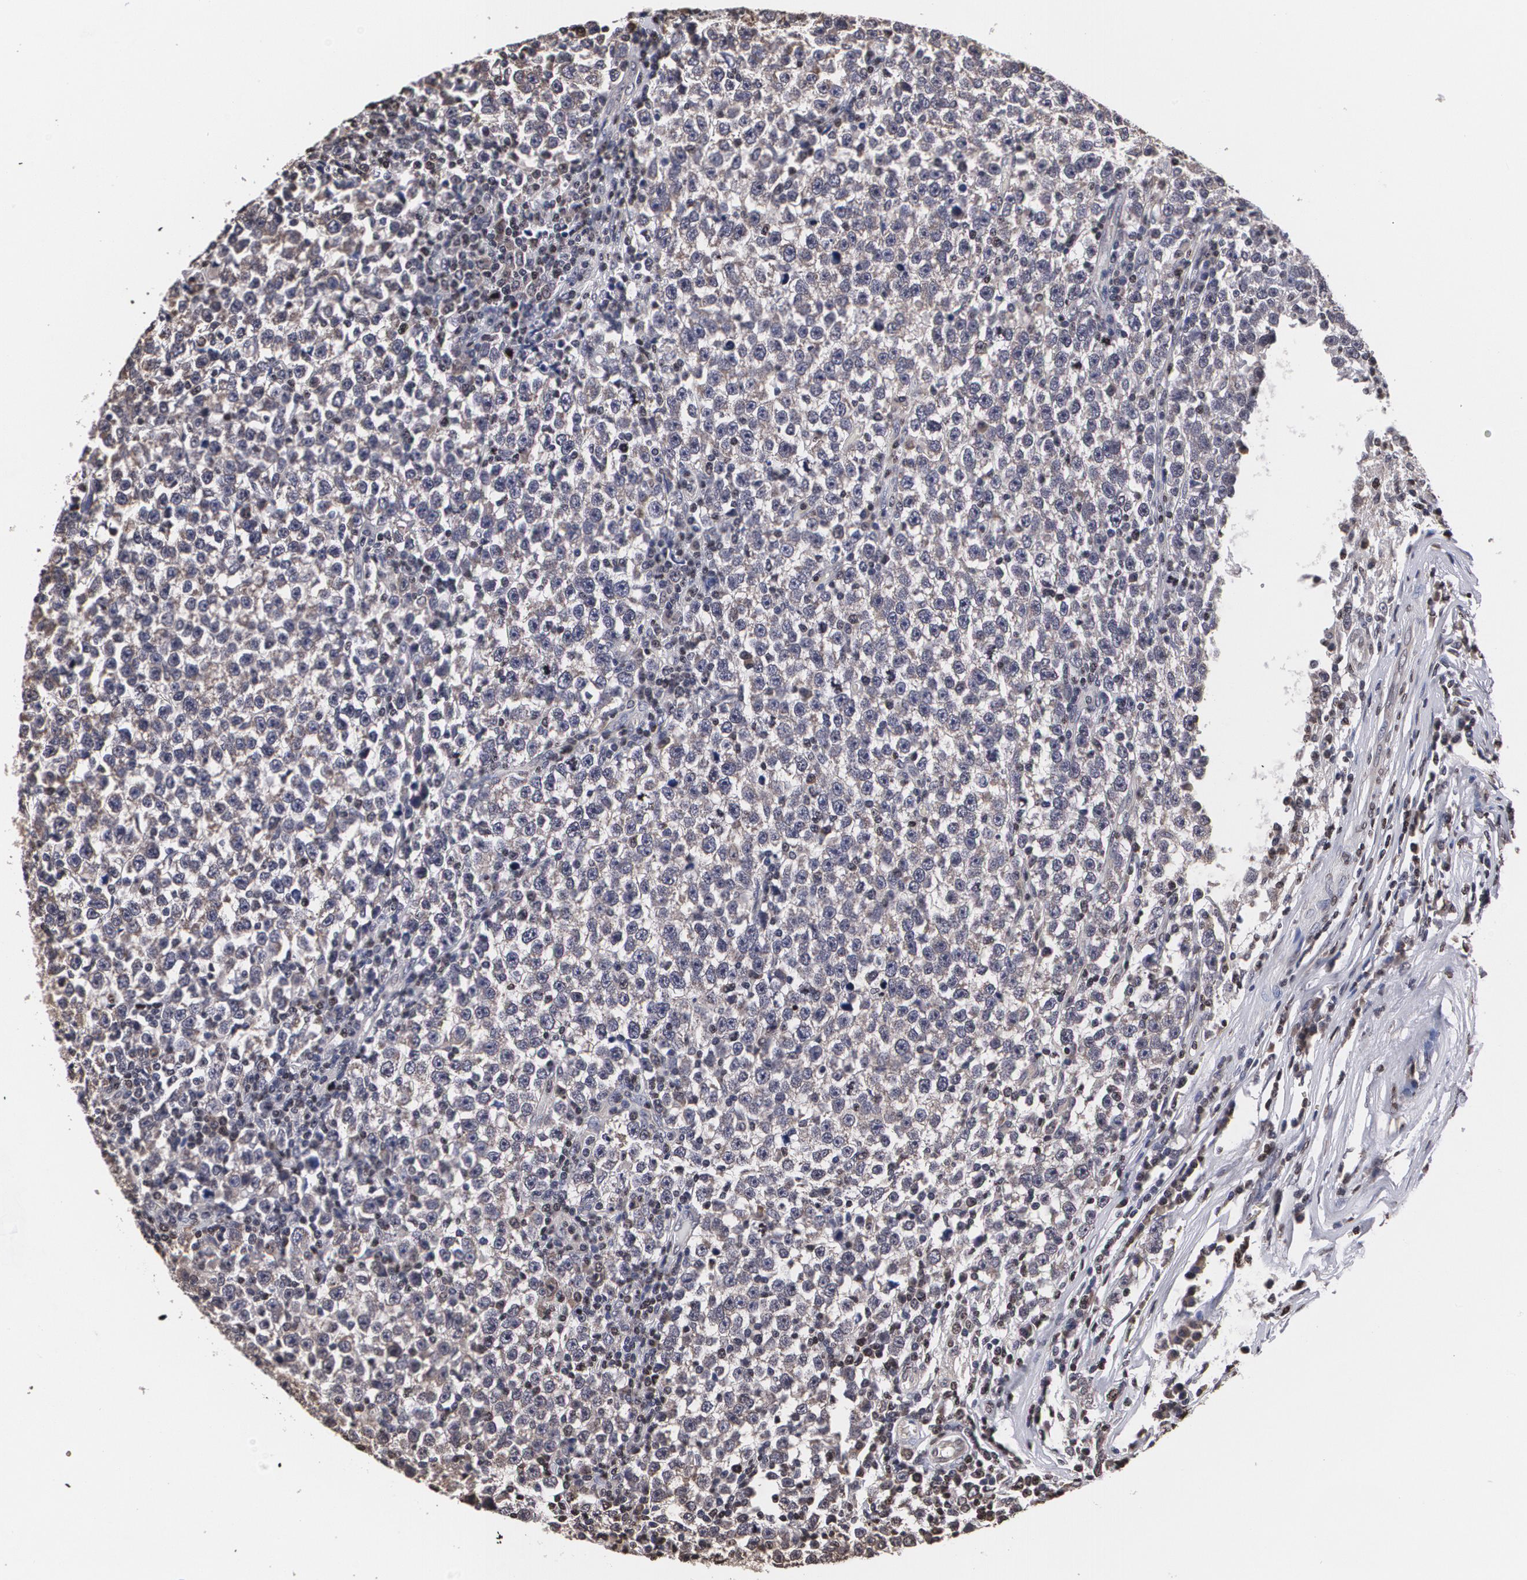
{"staining": {"intensity": "negative", "quantity": "none", "location": "none"}, "tissue": "testis cancer", "cell_type": "Tumor cells", "image_type": "cancer", "snomed": [{"axis": "morphology", "description": "Seminoma, NOS"}, {"axis": "topography", "description": "Testis"}], "caption": "Testis cancer was stained to show a protein in brown. There is no significant expression in tumor cells.", "gene": "MVP", "patient": {"sex": "male", "age": 43}}